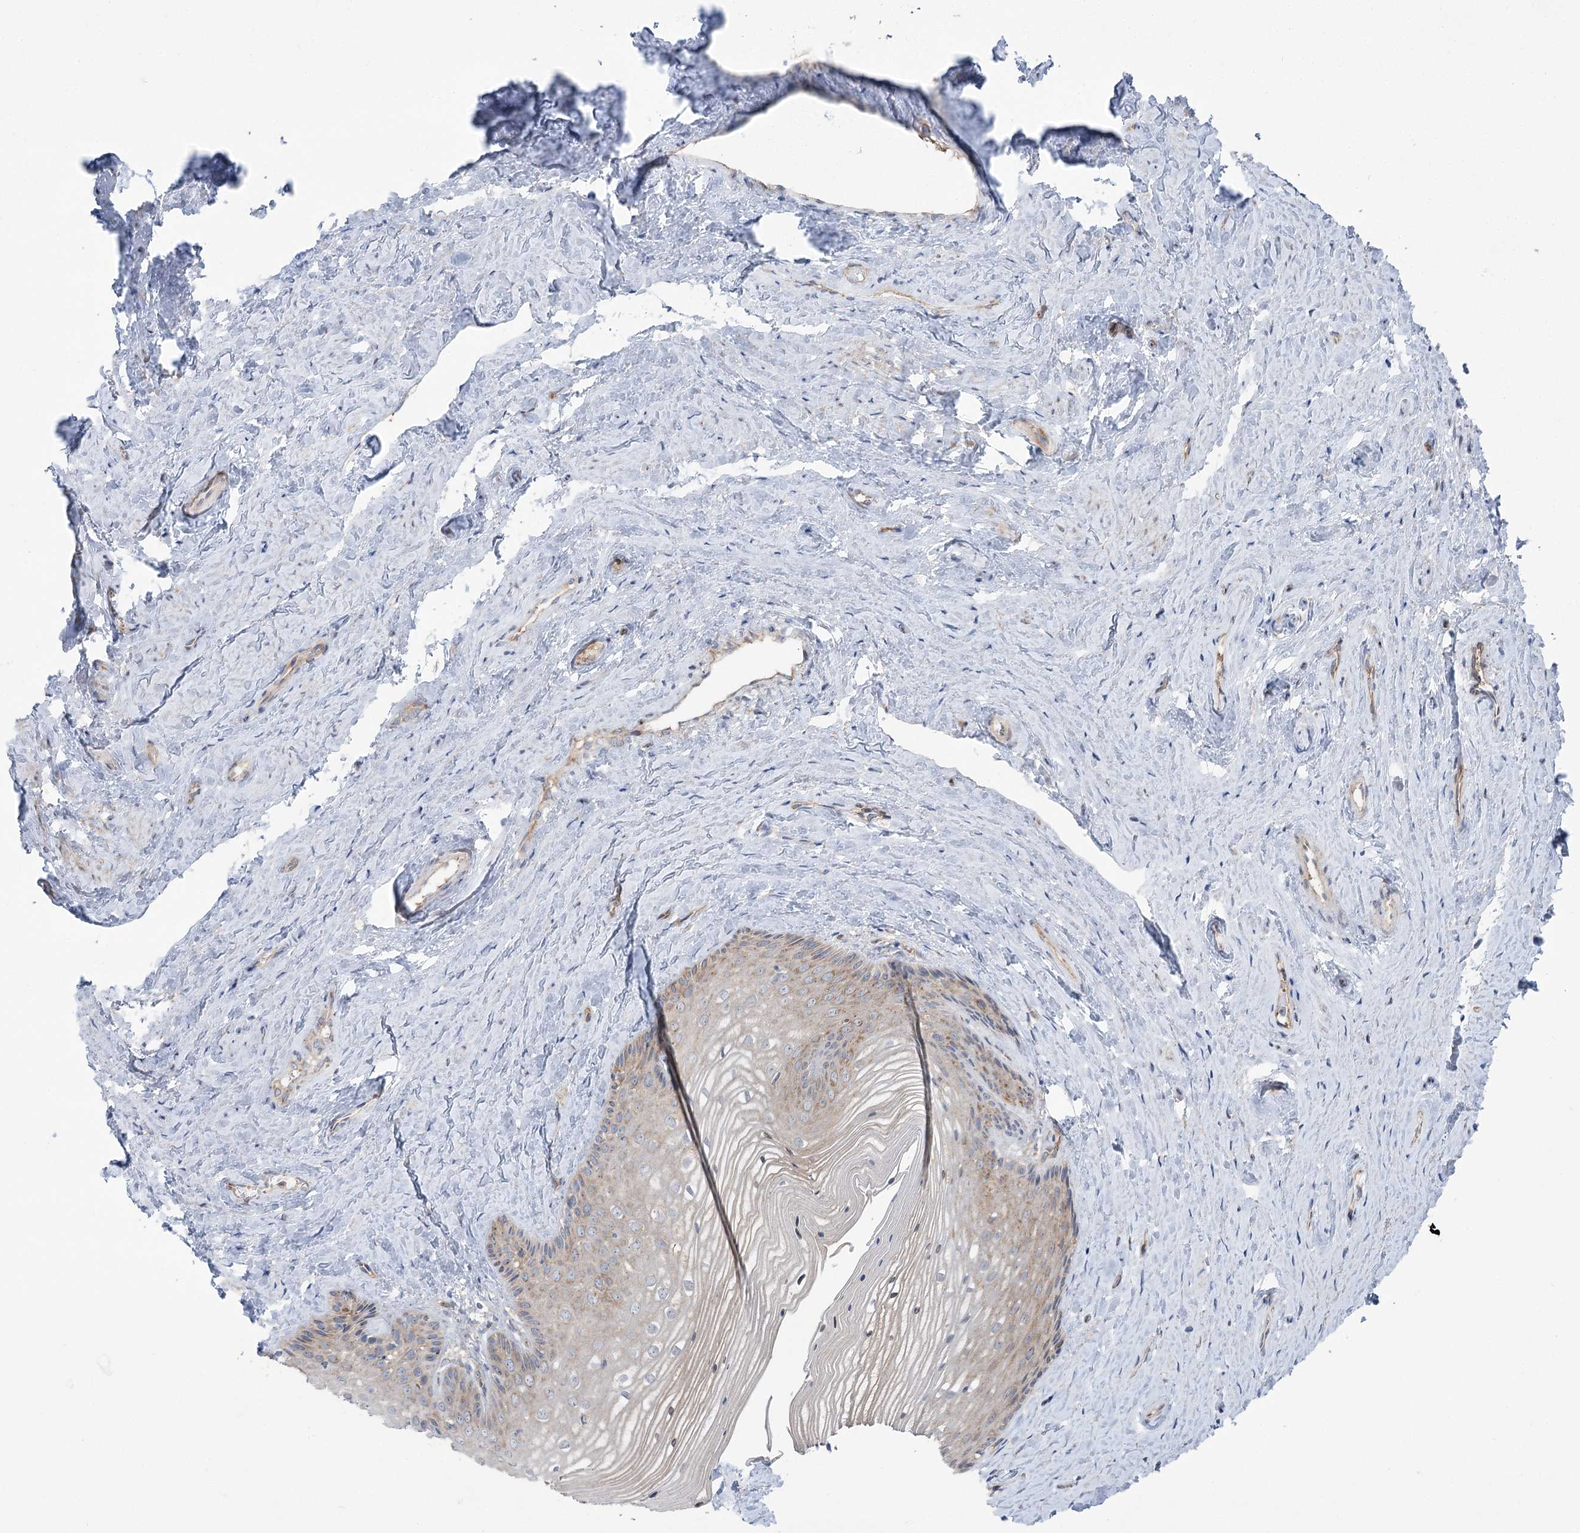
{"staining": {"intensity": "weak", "quantity": "25%-75%", "location": "cytoplasmic/membranous"}, "tissue": "vagina", "cell_type": "Squamous epithelial cells", "image_type": "normal", "snomed": [{"axis": "morphology", "description": "Normal tissue, NOS"}, {"axis": "topography", "description": "Vagina"}, {"axis": "topography", "description": "Cervix"}], "caption": "This image reveals benign vagina stained with immunohistochemistry to label a protein in brown. The cytoplasmic/membranous of squamous epithelial cells show weak positivity for the protein. Nuclei are counter-stained blue.", "gene": "SCN11A", "patient": {"sex": "female", "age": 40}}